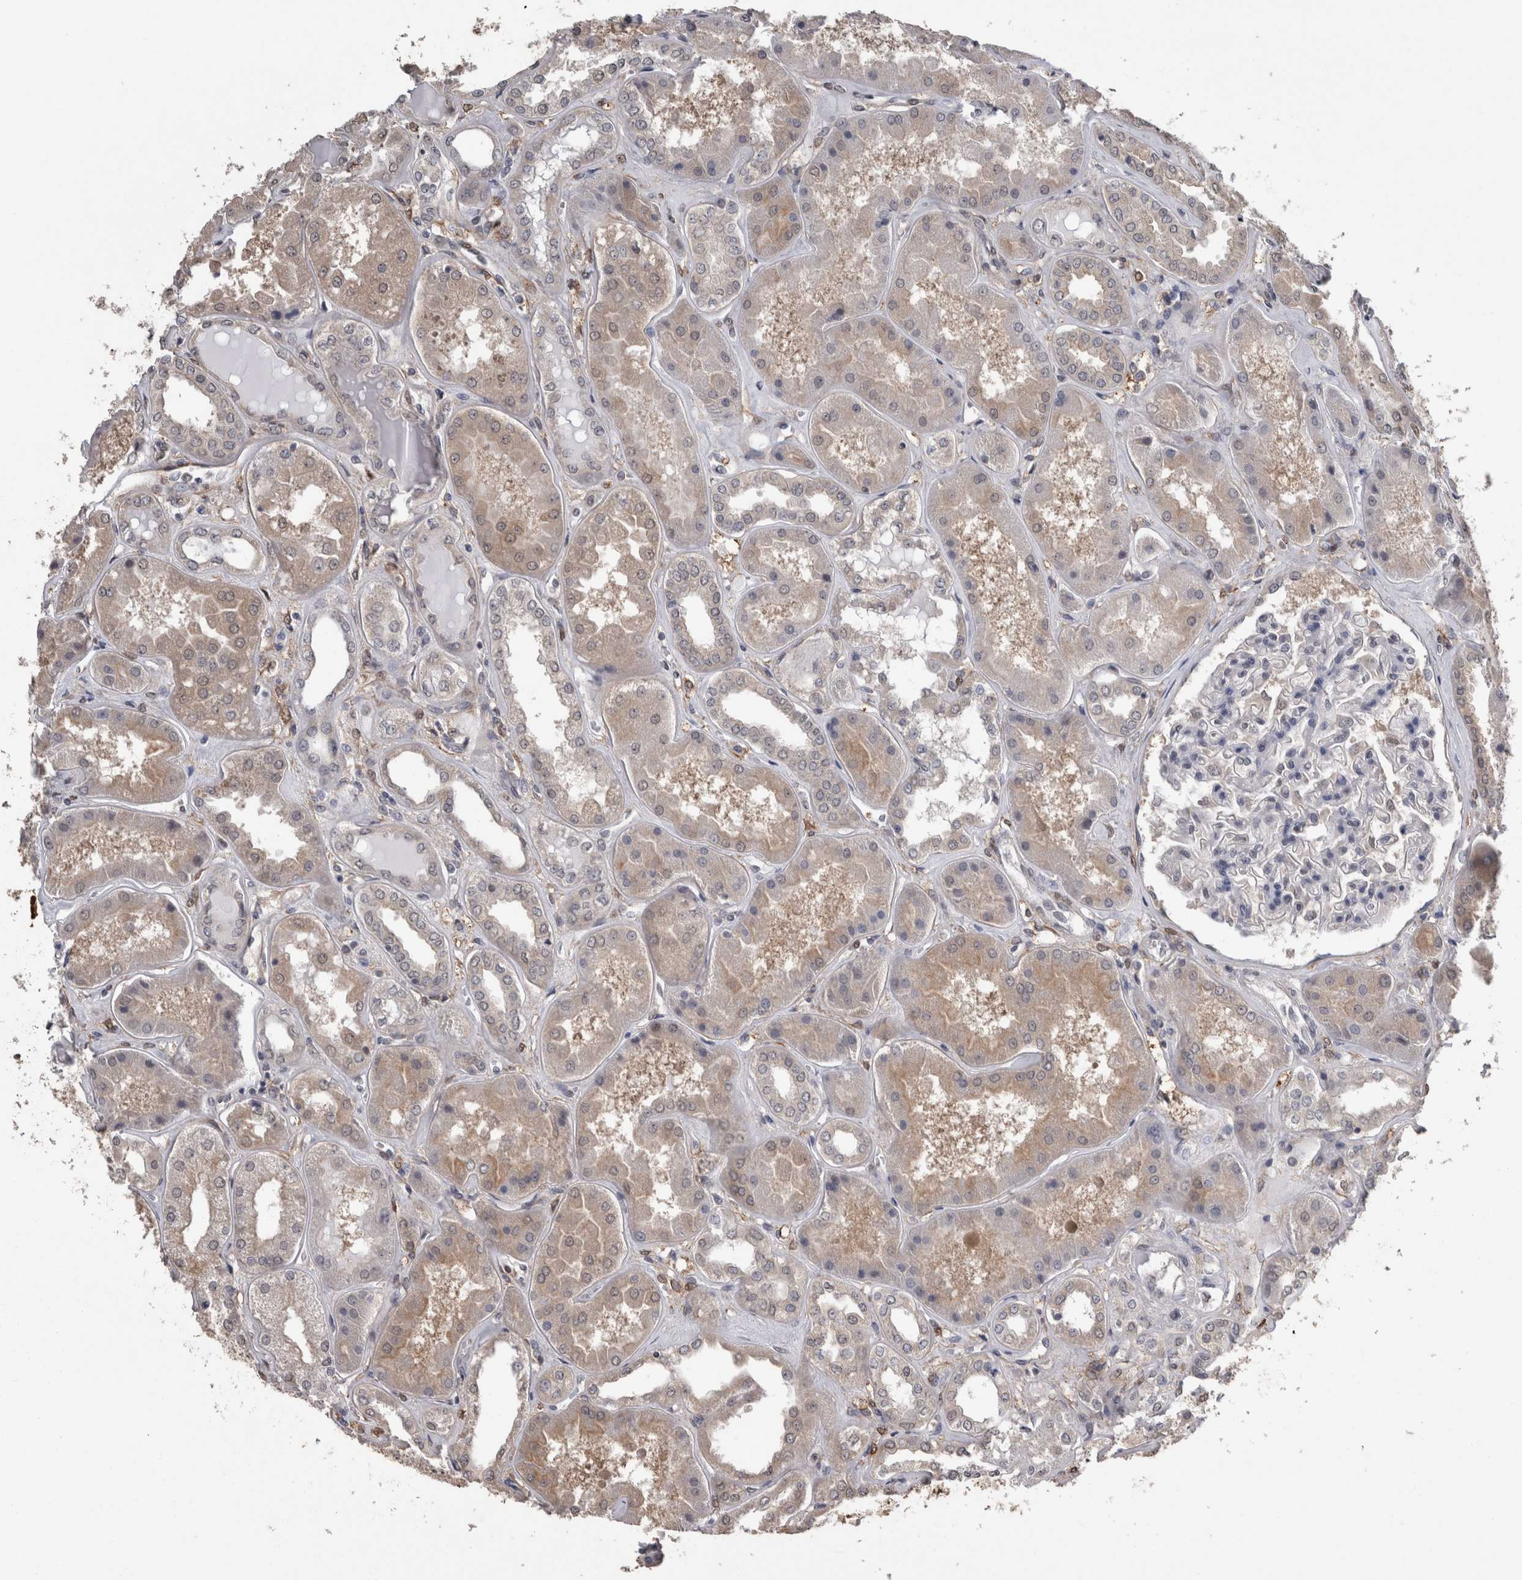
{"staining": {"intensity": "negative", "quantity": "none", "location": "none"}, "tissue": "kidney", "cell_type": "Cells in glomeruli", "image_type": "normal", "snomed": [{"axis": "morphology", "description": "Normal tissue, NOS"}, {"axis": "topography", "description": "Kidney"}], "caption": "This is a image of immunohistochemistry staining of normal kidney, which shows no positivity in cells in glomeruli.", "gene": "DDX6", "patient": {"sex": "female", "age": 56}}